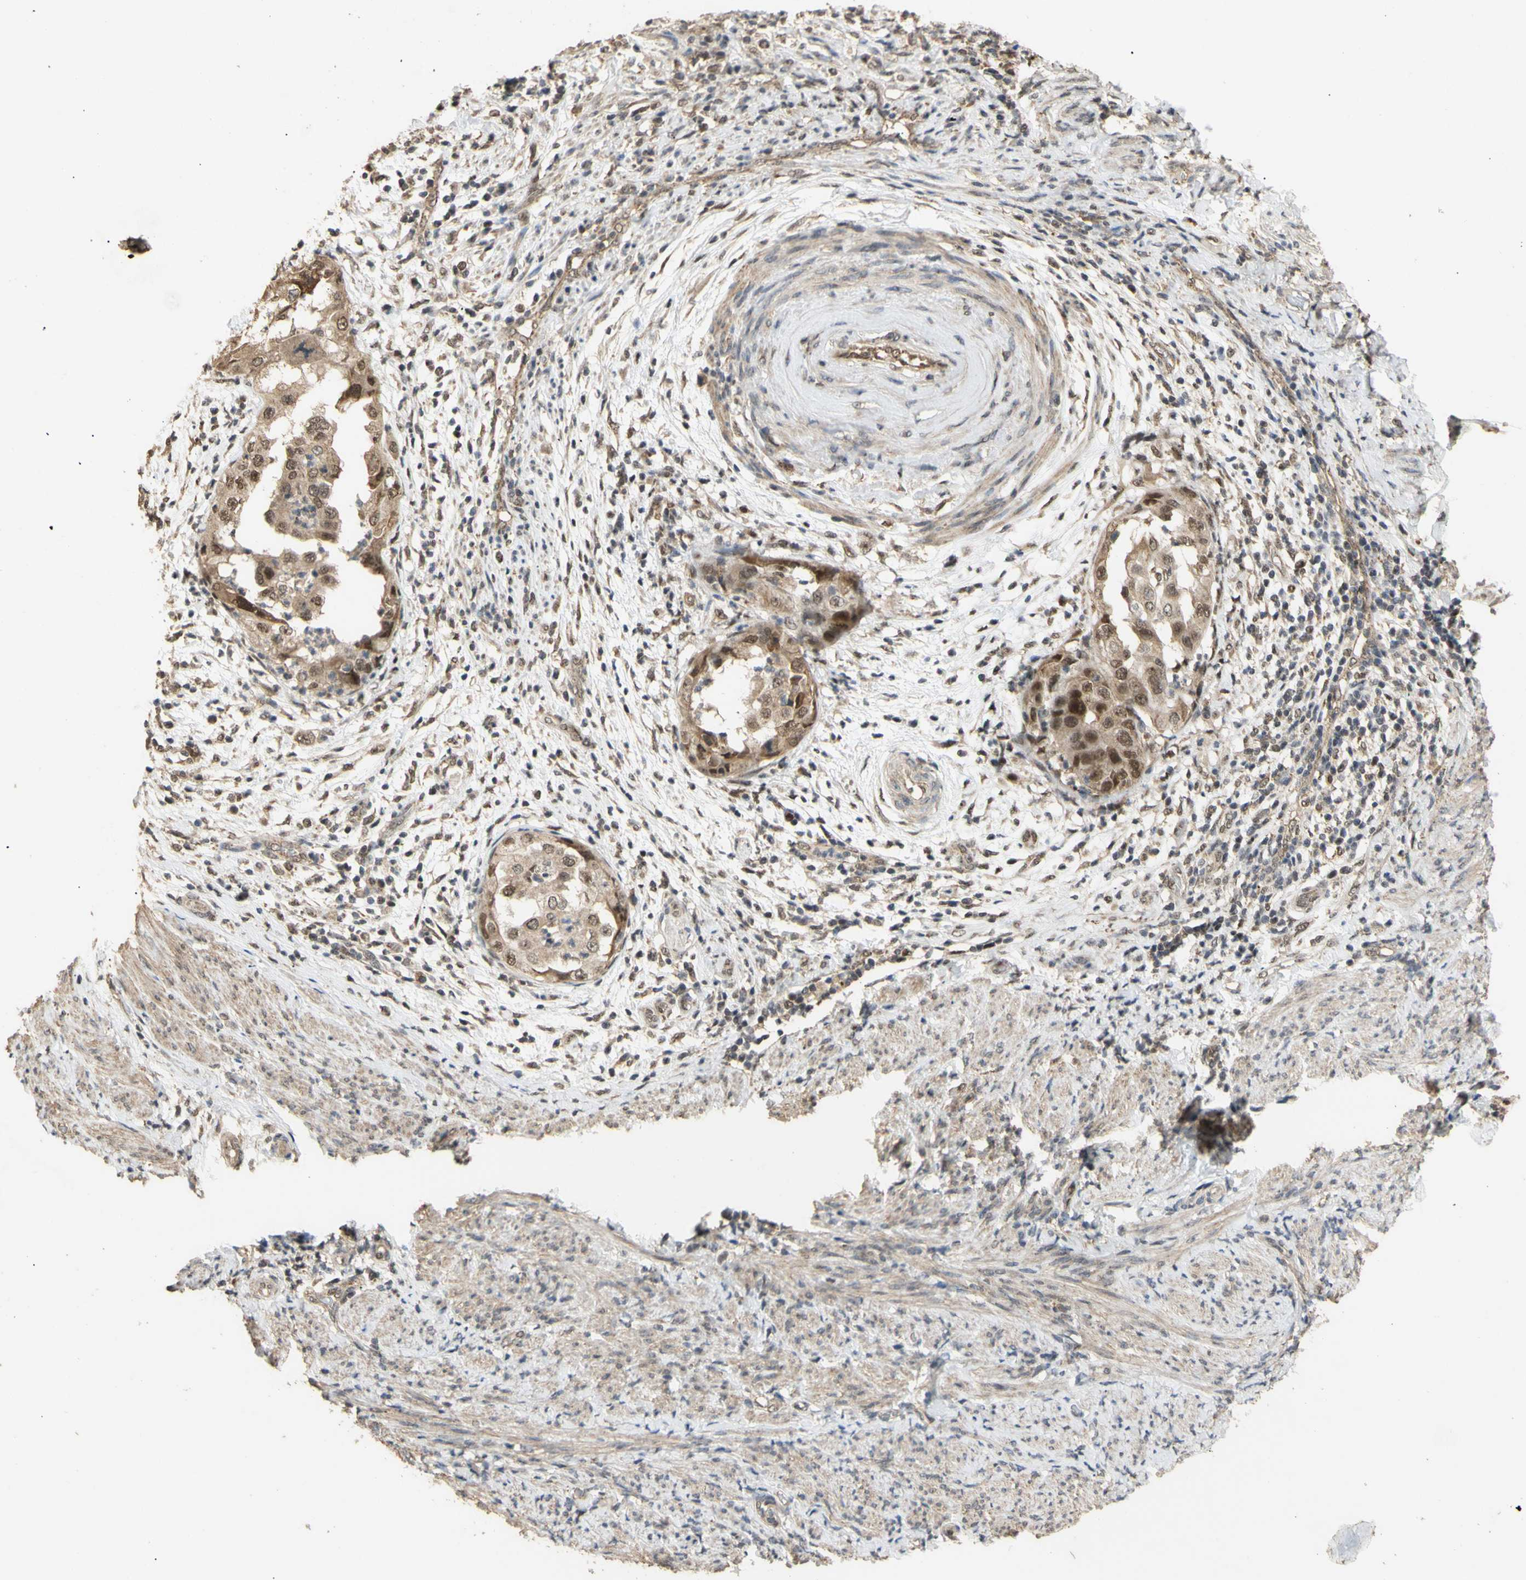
{"staining": {"intensity": "moderate", "quantity": ">75%", "location": "cytoplasmic/membranous,nuclear"}, "tissue": "endometrial cancer", "cell_type": "Tumor cells", "image_type": "cancer", "snomed": [{"axis": "morphology", "description": "Adenocarcinoma, NOS"}, {"axis": "topography", "description": "Endometrium"}], "caption": "Immunohistochemical staining of endometrial cancer (adenocarcinoma) displays medium levels of moderate cytoplasmic/membranous and nuclear protein staining in approximately >75% of tumor cells.", "gene": "GTF2E2", "patient": {"sex": "female", "age": 85}}